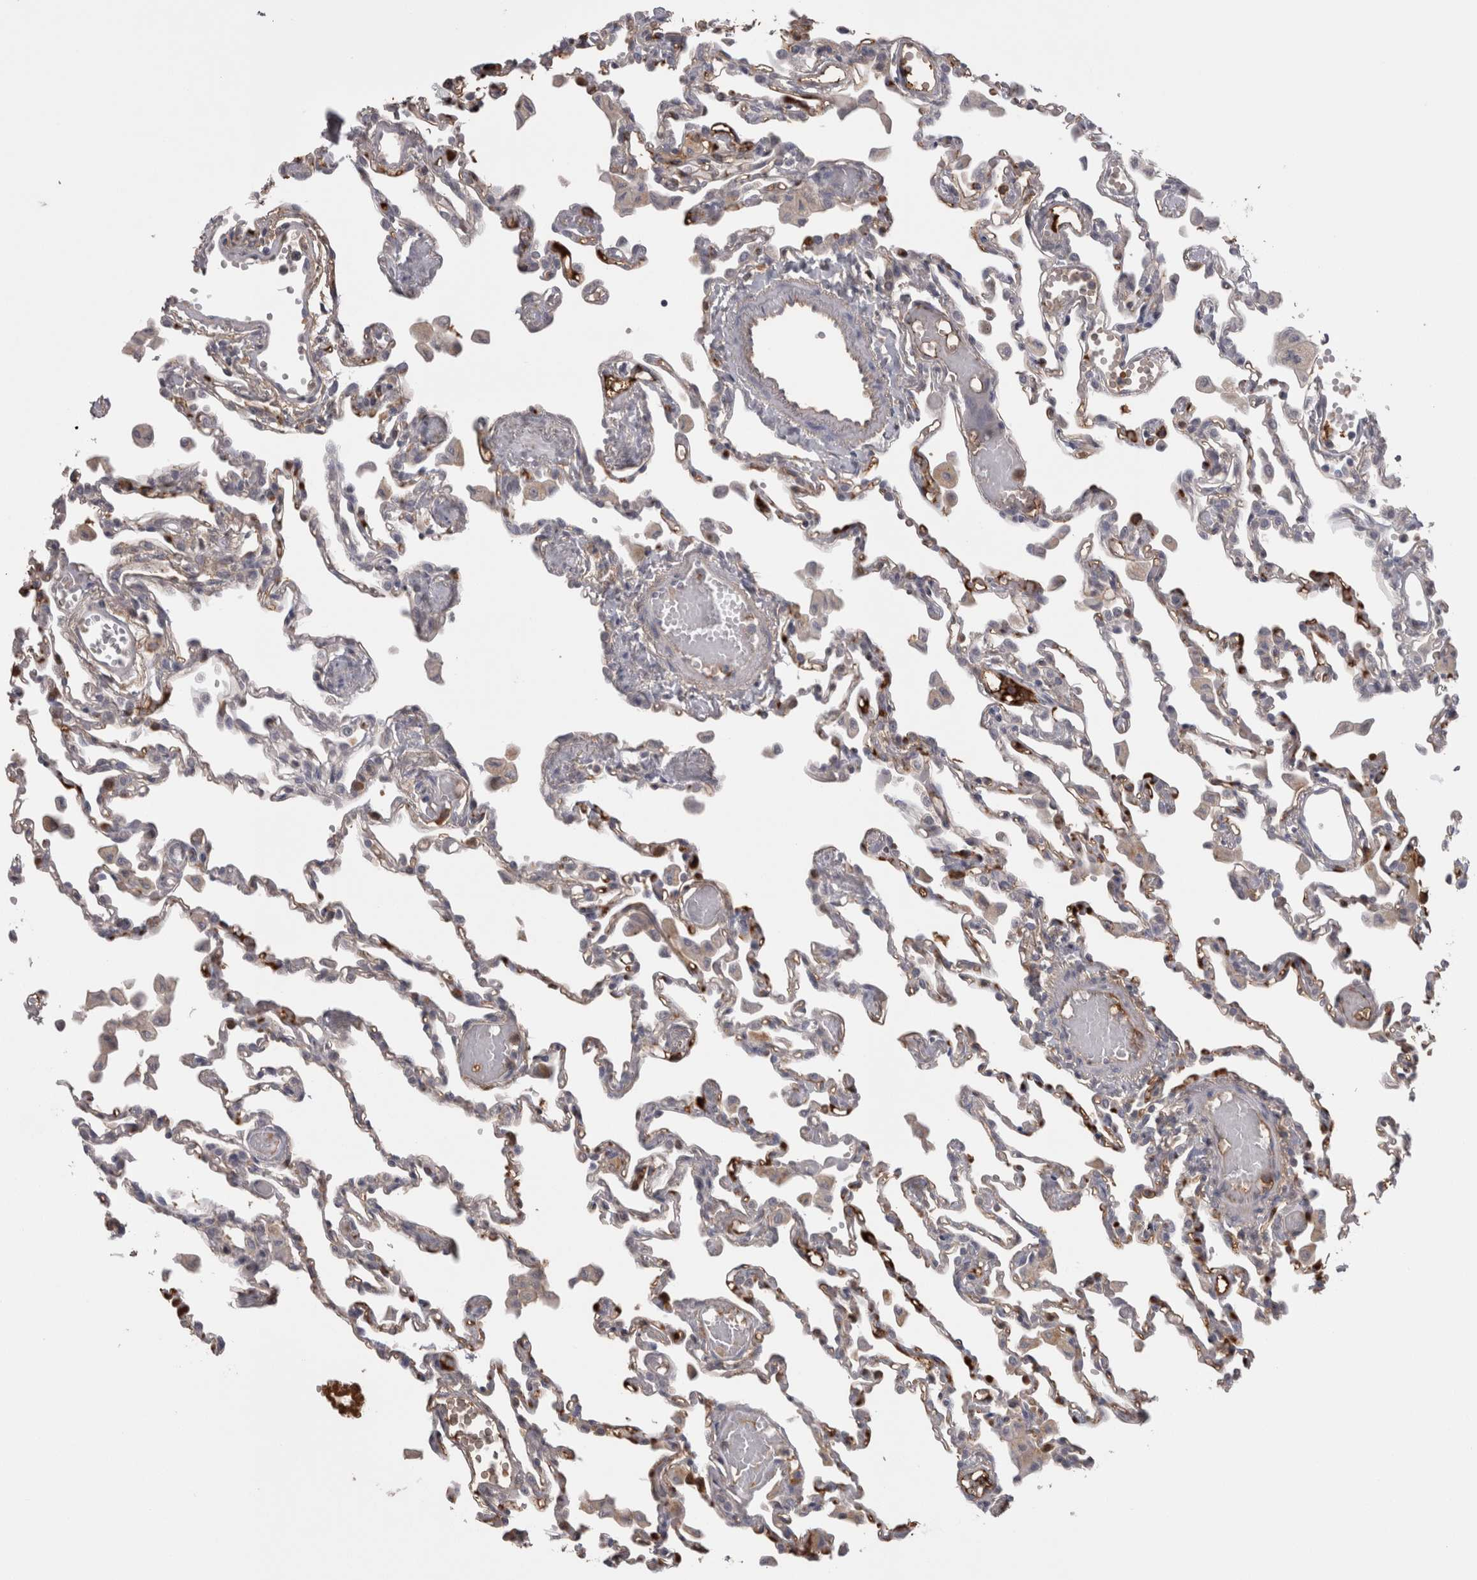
{"staining": {"intensity": "moderate", "quantity": "<25%", "location": "cytoplasmic/membranous"}, "tissue": "lung", "cell_type": "Alveolar cells", "image_type": "normal", "snomed": [{"axis": "morphology", "description": "Normal tissue, NOS"}, {"axis": "topography", "description": "Bronchus"}, {"axis": "topography", "description": "Lung"}], "caption": "IHC of normal human lung shows low levels of moderate cytoplasmic/membranous staining in about <25% of alveolar cells. (IHC, brightfield microscopy, high magnification).", "gene": "SAA4", "patient": {"sex": "female", "age": 49}}